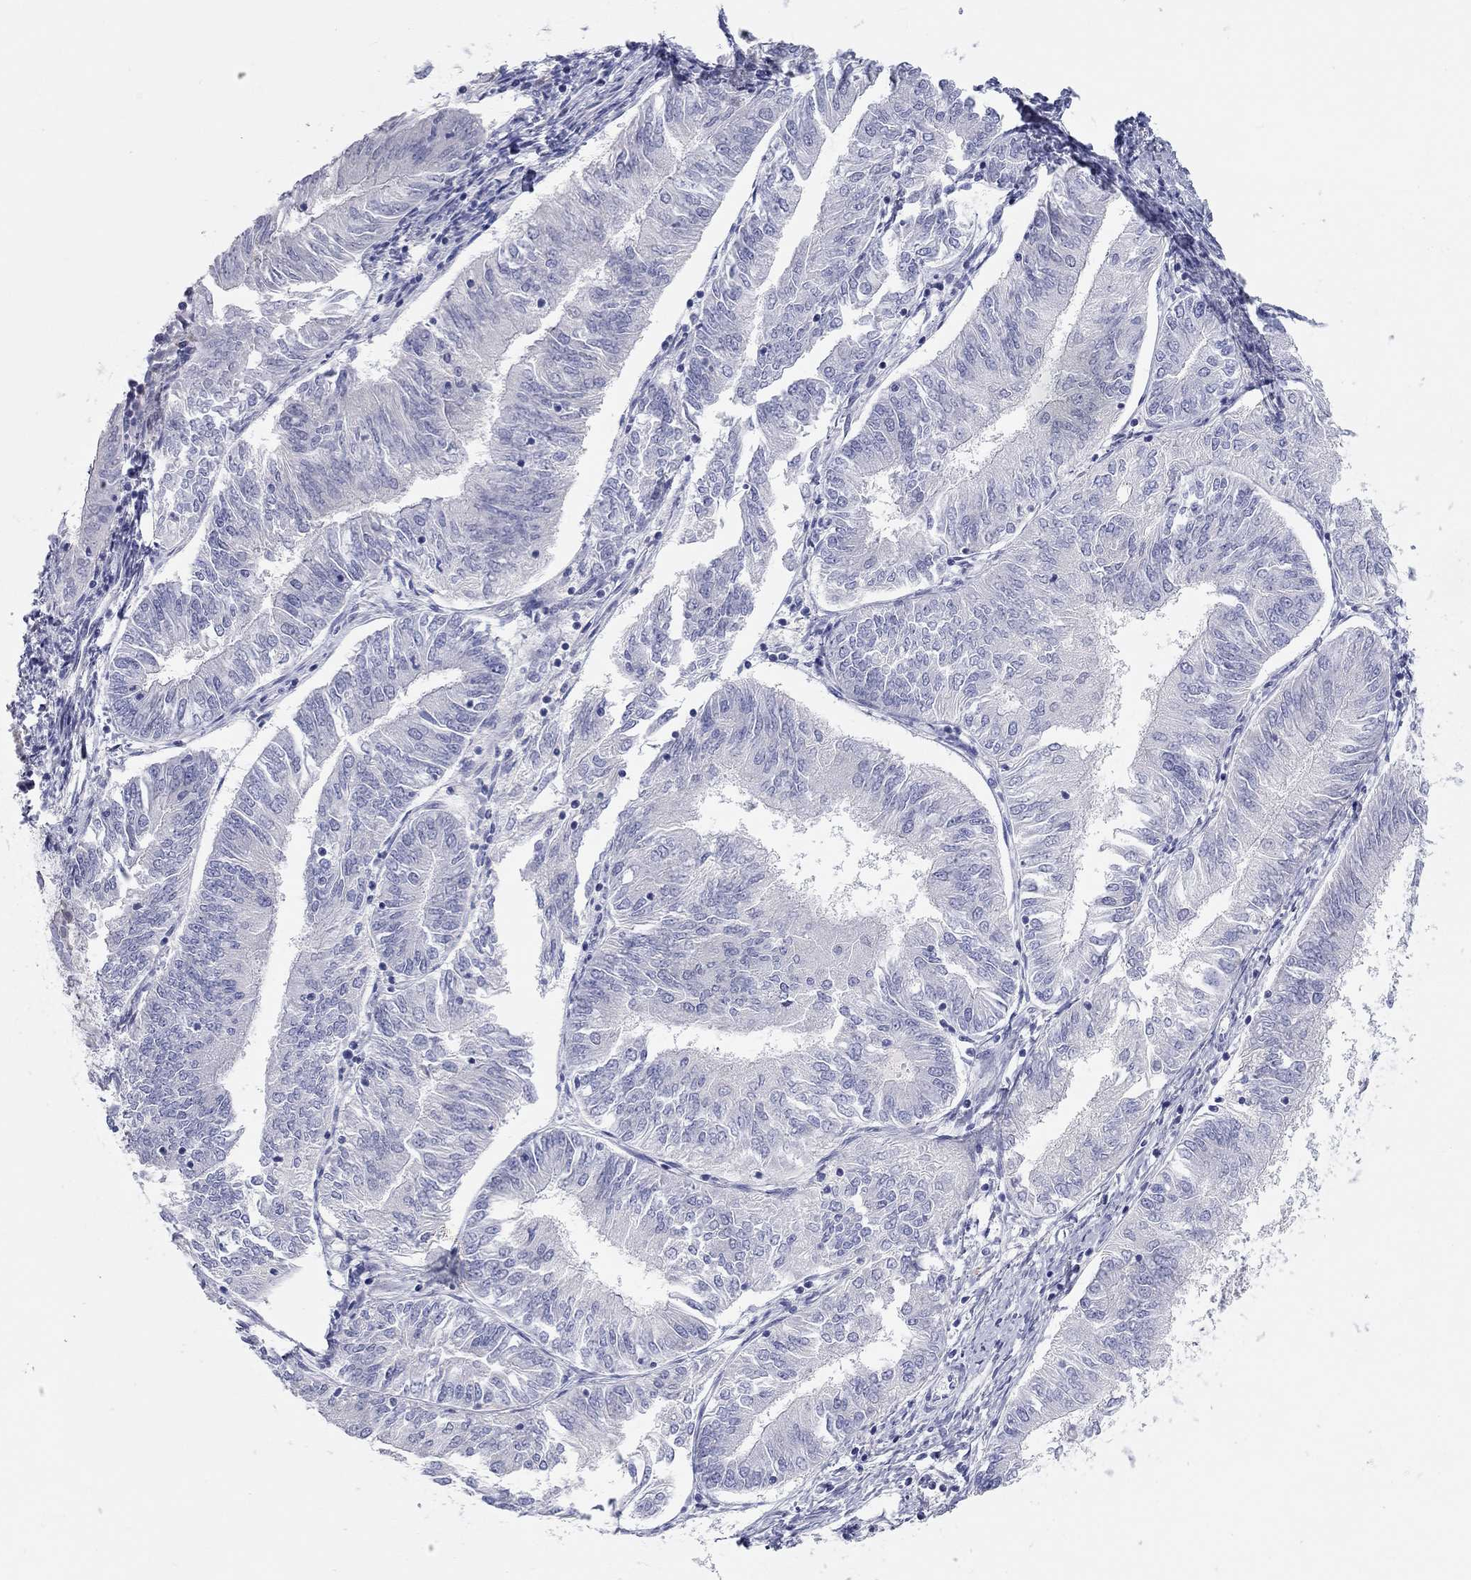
{"staining": {"intensity": "negative", "quantity": "none", "location": "none"}, "tissue": "endometrial cancer", "cell_type": "Tumor cells", "image_type": "cancer", "snomed": [{"axis": "morphology", "description": "Adenocarcinoma, NOS"}, {"axis": "topography", "description": "Endometrium"}], "caption": "Endometrial cancer (adenocarcinoma) was stained to show a protein in brown. There is no significant positivity in tumor cells.", "gene": "ST7L", "patient": {"sex": "female", "age": 58}}